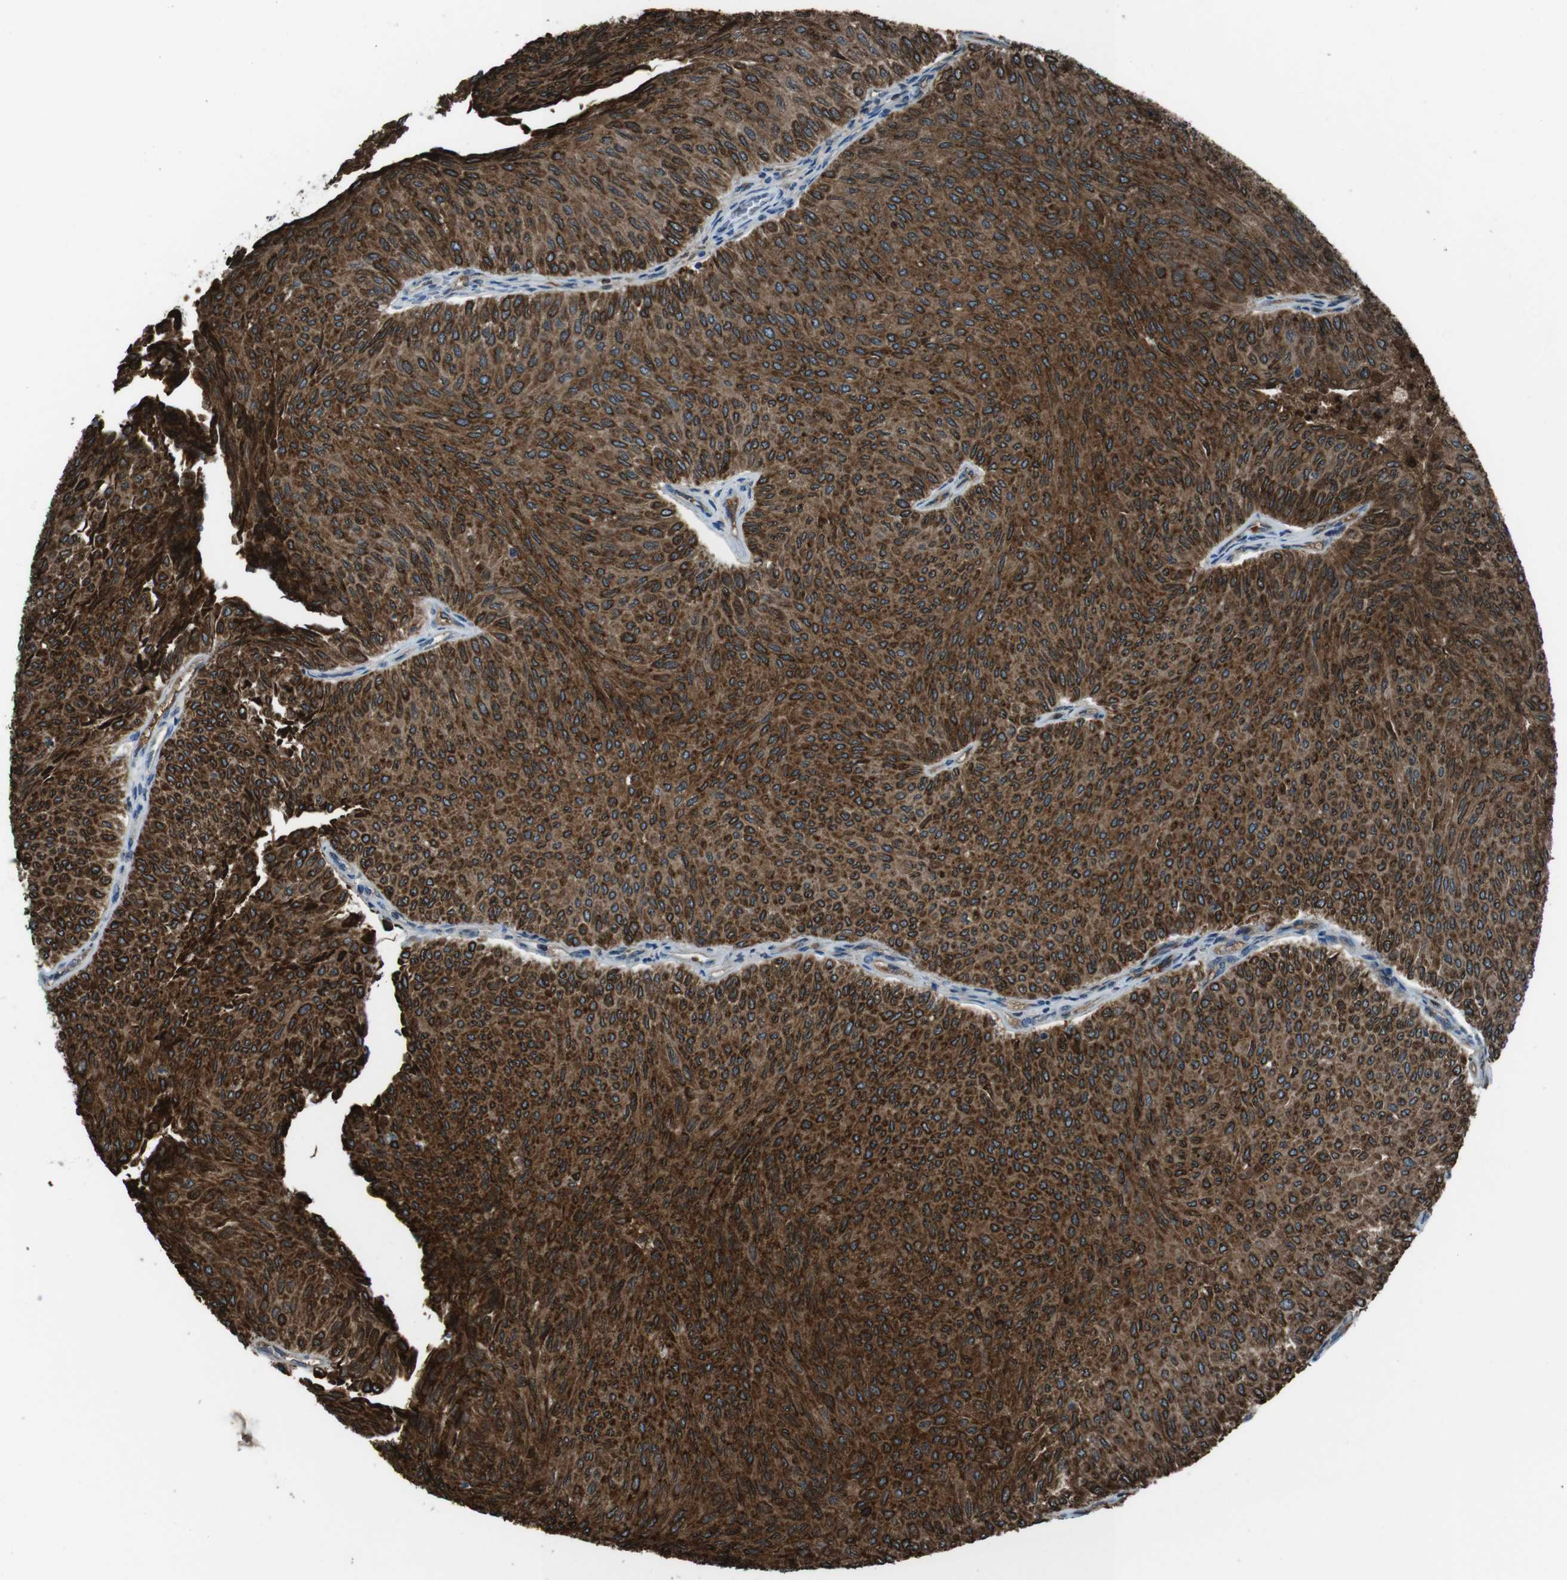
{"staining": {"intensity": "strong", "quantity": ">75%", "location": "cytoplasmic/membranous"}, "tissue": "urothelial cancer", "cell_type": "Tumor cells", "image_type": "cancer", "snomed": [{"axis": "morphology", "description": "Urothelial carcinoma, Low grade"}, {"axis": "topography", "description": "Urinary bladder"}], "caption": "Immunohistochemistry micrograph of neoplastic tissue: urothelial carcinoma (low-grade) stained using IHC exhibits high levels of strong protein expression localized specifically in the cytoplasmic/membranous of tumor cells, appearing as a cytoplasmic/membranous brown color.", "gene": "UGT1A6", "patient": {"sex": "male", "age": 78}}